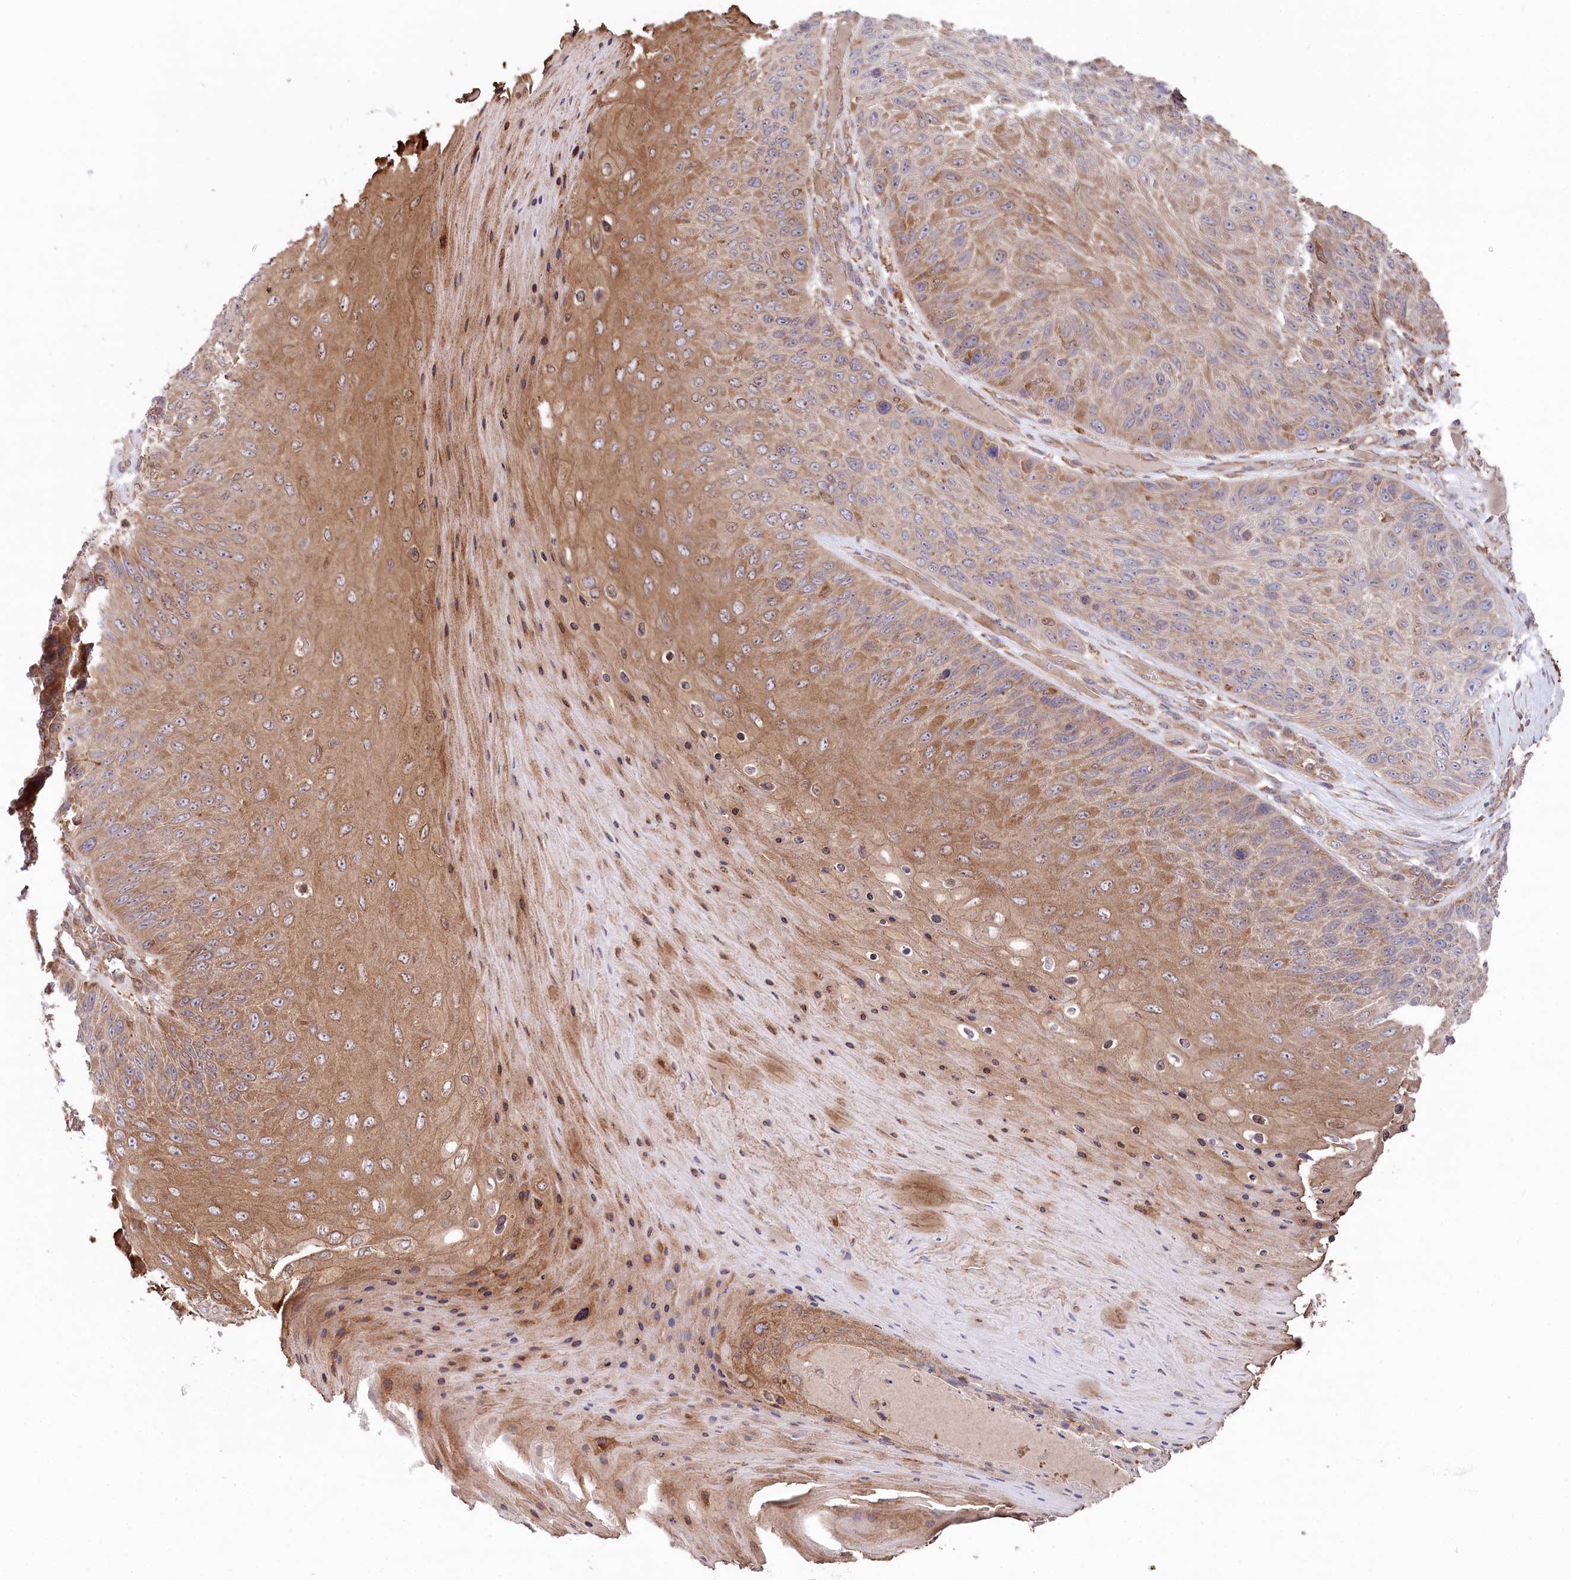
{"staining": {"intensity": "moderate", "quantity": "25%-75%", "location": "cytoplasmic/membranous"}, "tissue": "skin cancer", "cell_type": "Tumor cells", "image_type": "cancer", "snomed": [{"axis": "morphology", "description": "Squamous cell carcinoma, NOS"}, {"axis": "topography", "description": "Skin"}], "caption": "Squamous cell carcinoma (skin) was stained to show a protein in brown. There is medium levels of moderate cytoplasmic/membranous positivity in about 25%-75% of tumor cells.", "gene": "PPP1R21", "patient": {"sex": "female", "age": 88}}